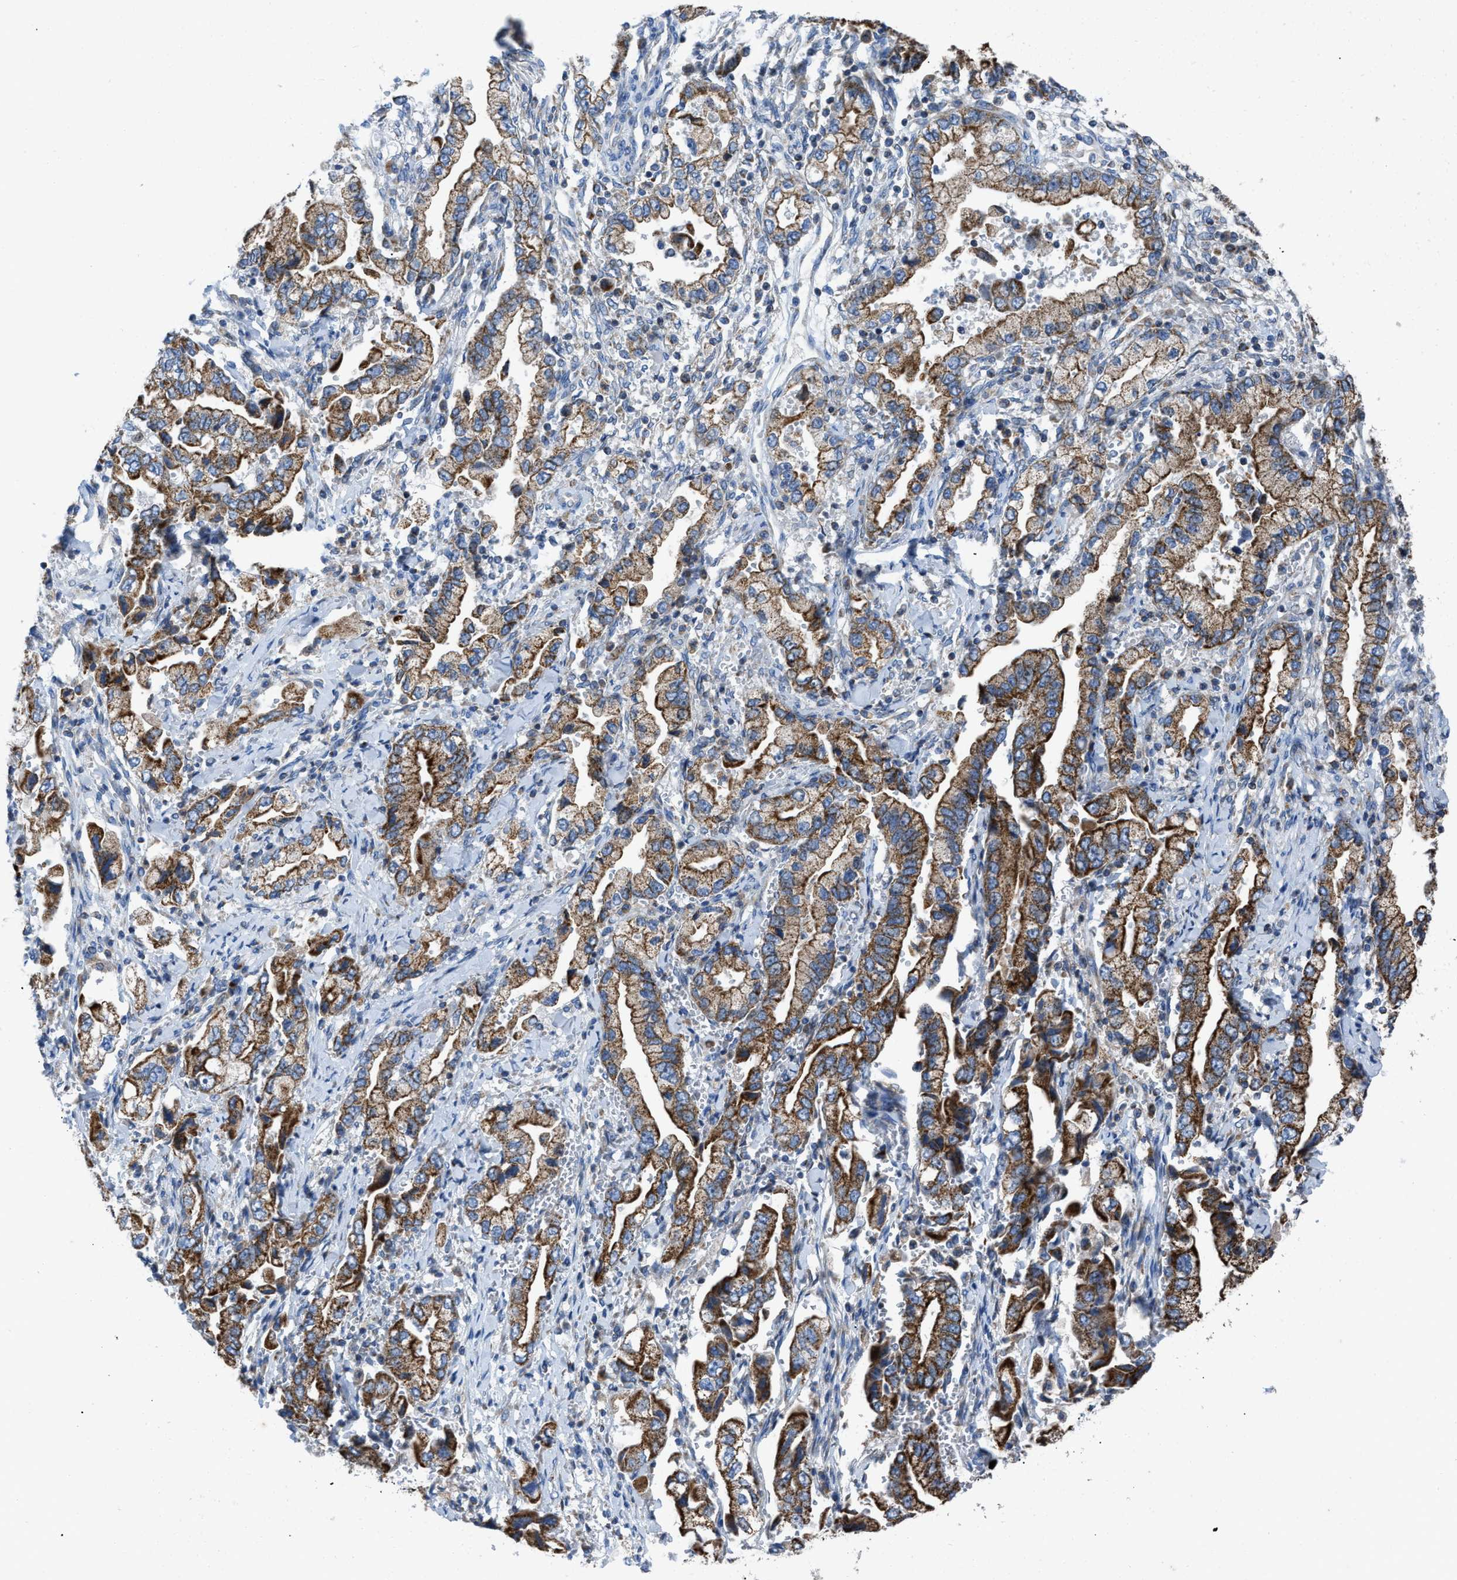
{"staining": {"intensity": "strong", "quantity": ">75%", "location": "cytoplasmic/membranous"}, "tissue": "stomach cancer", "cell_type": "Tumor cells", "image_type": "cancer", "snomed": [{"axis": "morphology", "description": "Normal tissue, NOS"}, {"axis": "morphology", "description": "Adenocarcinoma, NOS"}, {"axis": "topography", "description": "Stomach"}], "caption": "Stomach cancer (adenocarcinoma) tissue displays strong cytoplasmic/membranous positivity in approximately >75% of tumor cells, visualized by immunohistochemistry. The staining is performed using DAB (3,3'-diaminobenzidine) brown chromogen to label protein expression. The nuclei are counter-stained blue using hematoxylin.", "gene": "ETFB", "patient": {"sex": "male", "age": 62}}